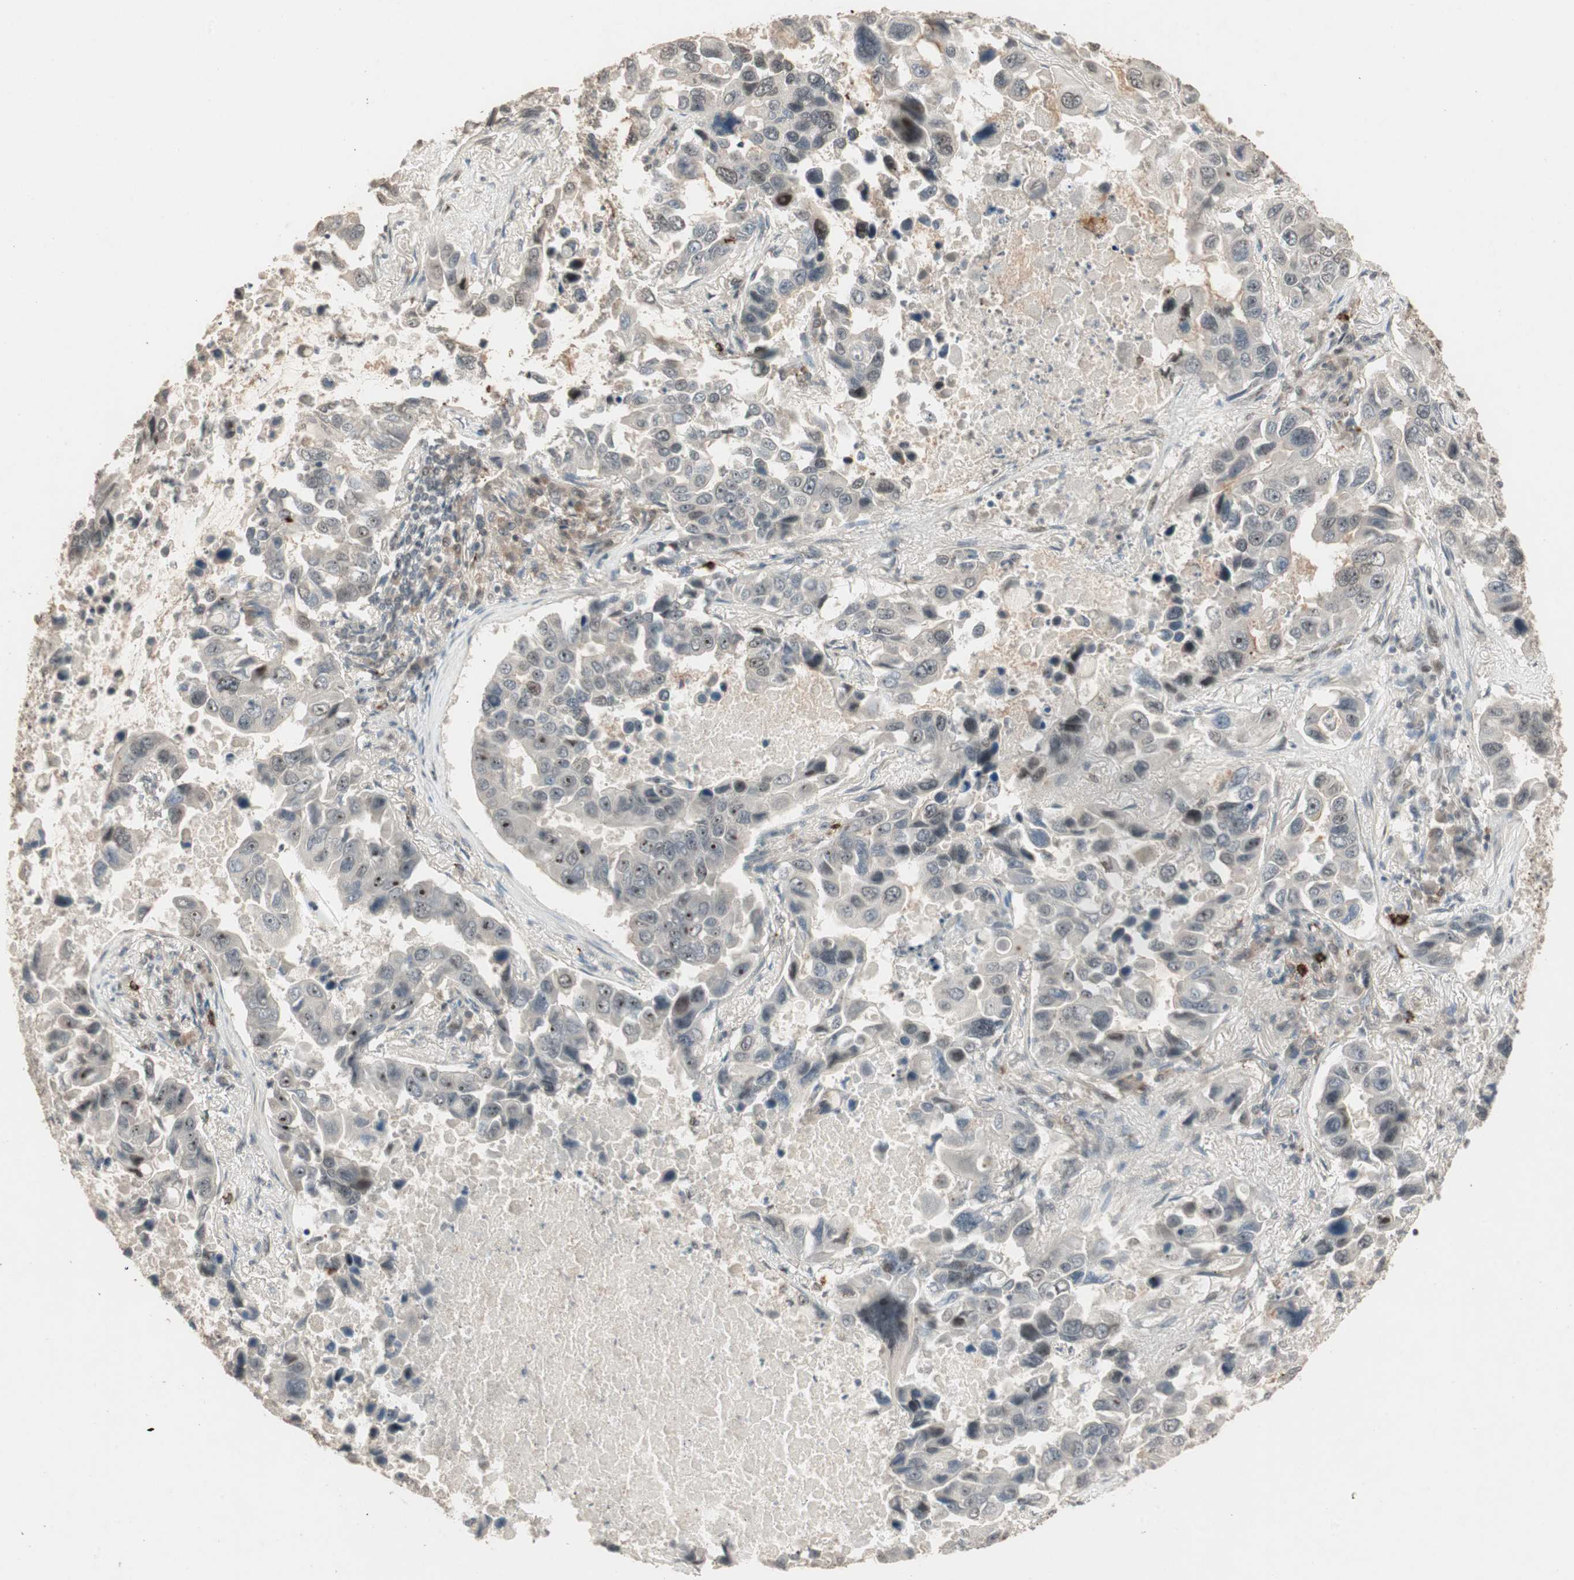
{"staining": {"intensity": "moderate", "quantity": "25%-75%", "location": "cytoplasmic/membranous,nuclear"}, "tissue": "lung cancer", "cell_type": "Tumor cells", "image_type": "cancer", "snomed": [{"axis": "morphology", "description": "Adenocarcinoma, NOS"}, {"axis": "topography", "description": "Lung"}], "caption": "Tumor cells exhibit medium levels of moderate cytoplasmic/membranous and nuclear expression in about 25%-75% of cells in adenocarcinoma (lung). (Stains: DAB (3,3'-diaminobenzidine) in brown, nuclei in blue, Microscopy: brightfield microscopy at high magnification).", "gene": "ETV4", "patient": {"sex": "male", "age": 64}}